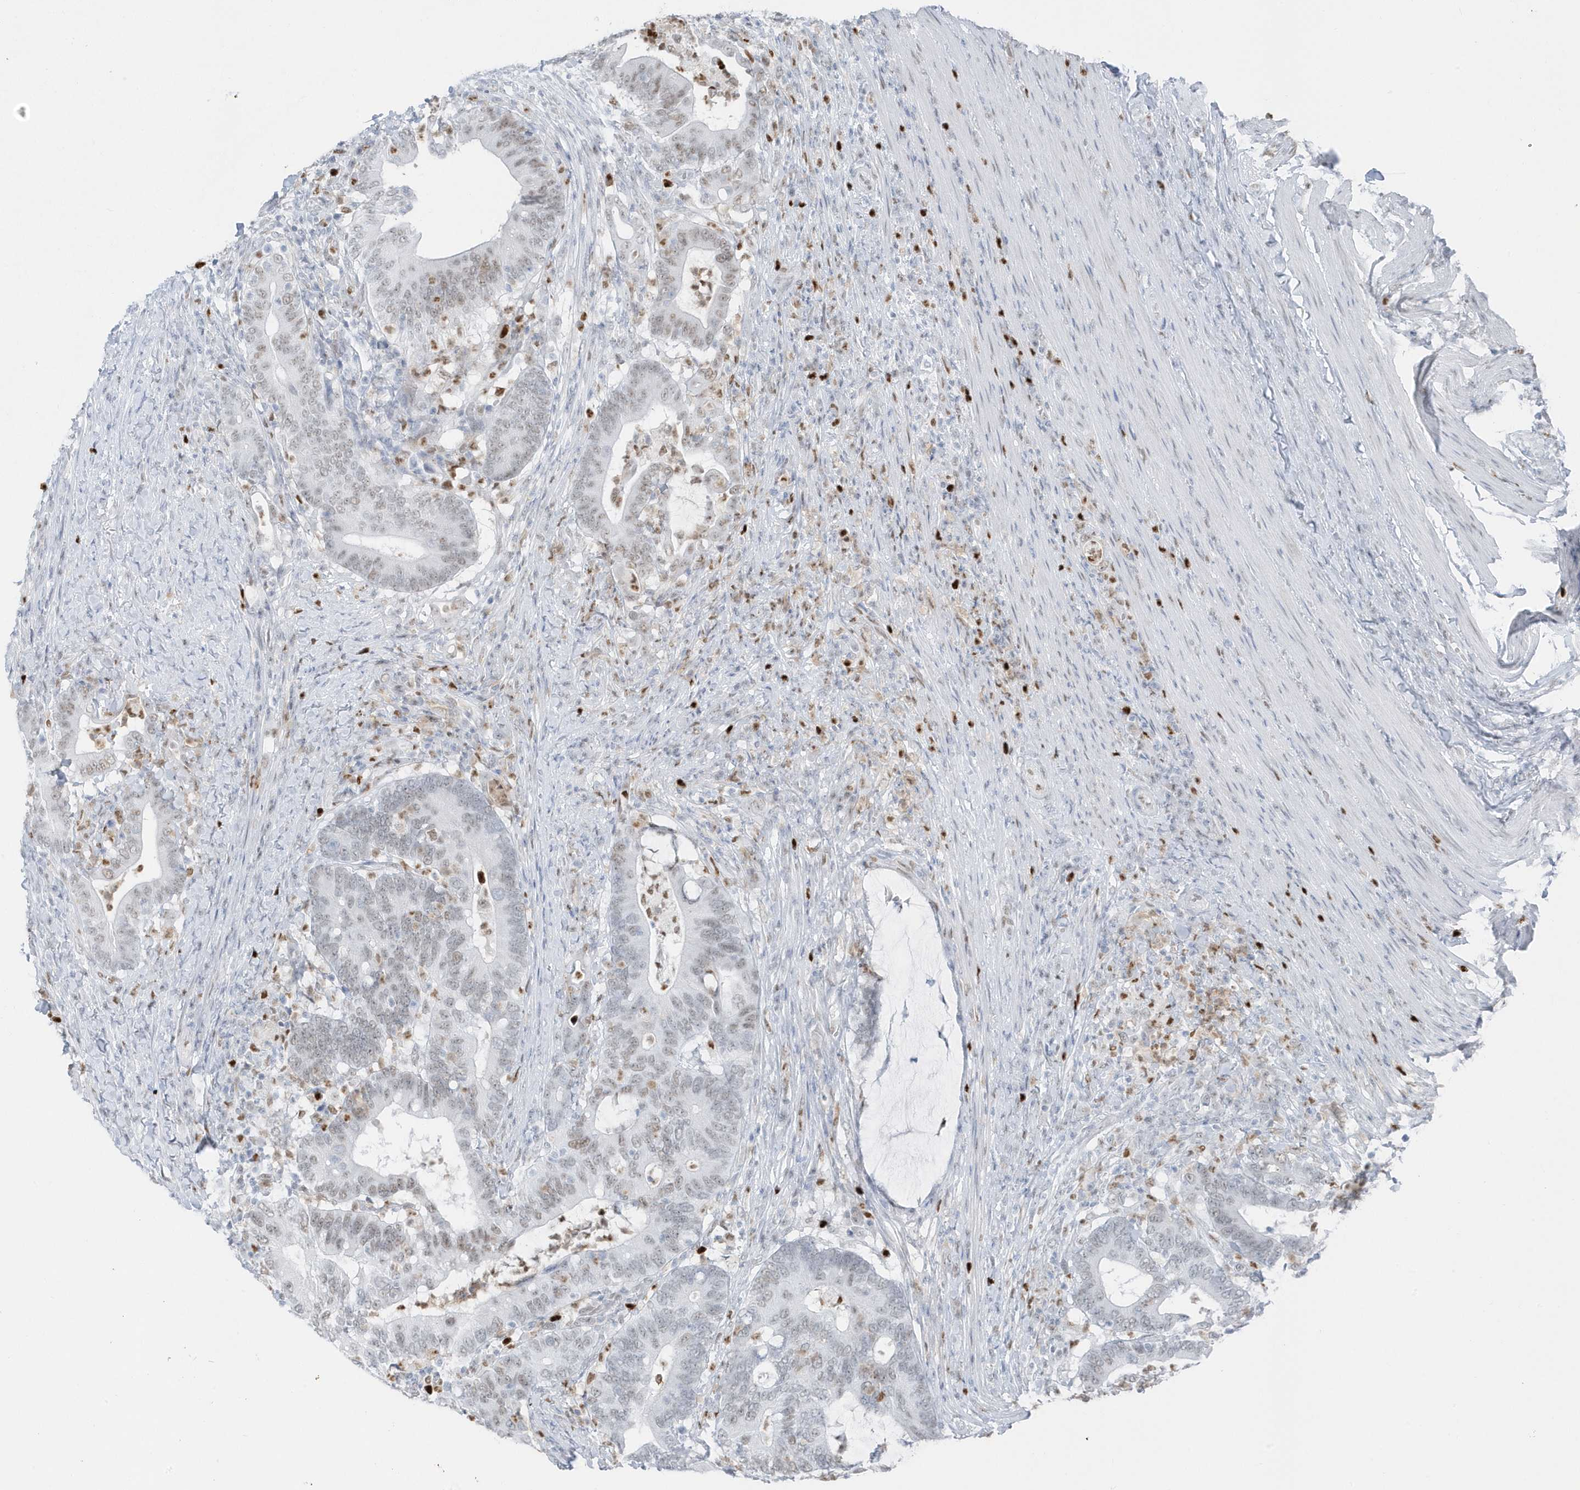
{"staining": {"intensity": "weak", "quantity": "25%-75%", "location": "nuclear"}, "tissue": "colorectal cancer", "cell_type": "Tumor cells", "image_type": "cancer", "snomed": [{"axis": "morphology", "description": "Adenocarcinoma, NOS"}, {"axis": "topography", "description": "Colon"}], "caption": "Approximately 25%-75% of tumor cells in colorectal cancer (adenocarcinoma) exhibit weak nuclear protein staining as visualized by brown immunohistochemical staining.", "gene": "SMIM34", "patient": {"sex": "female", "age": 66}}